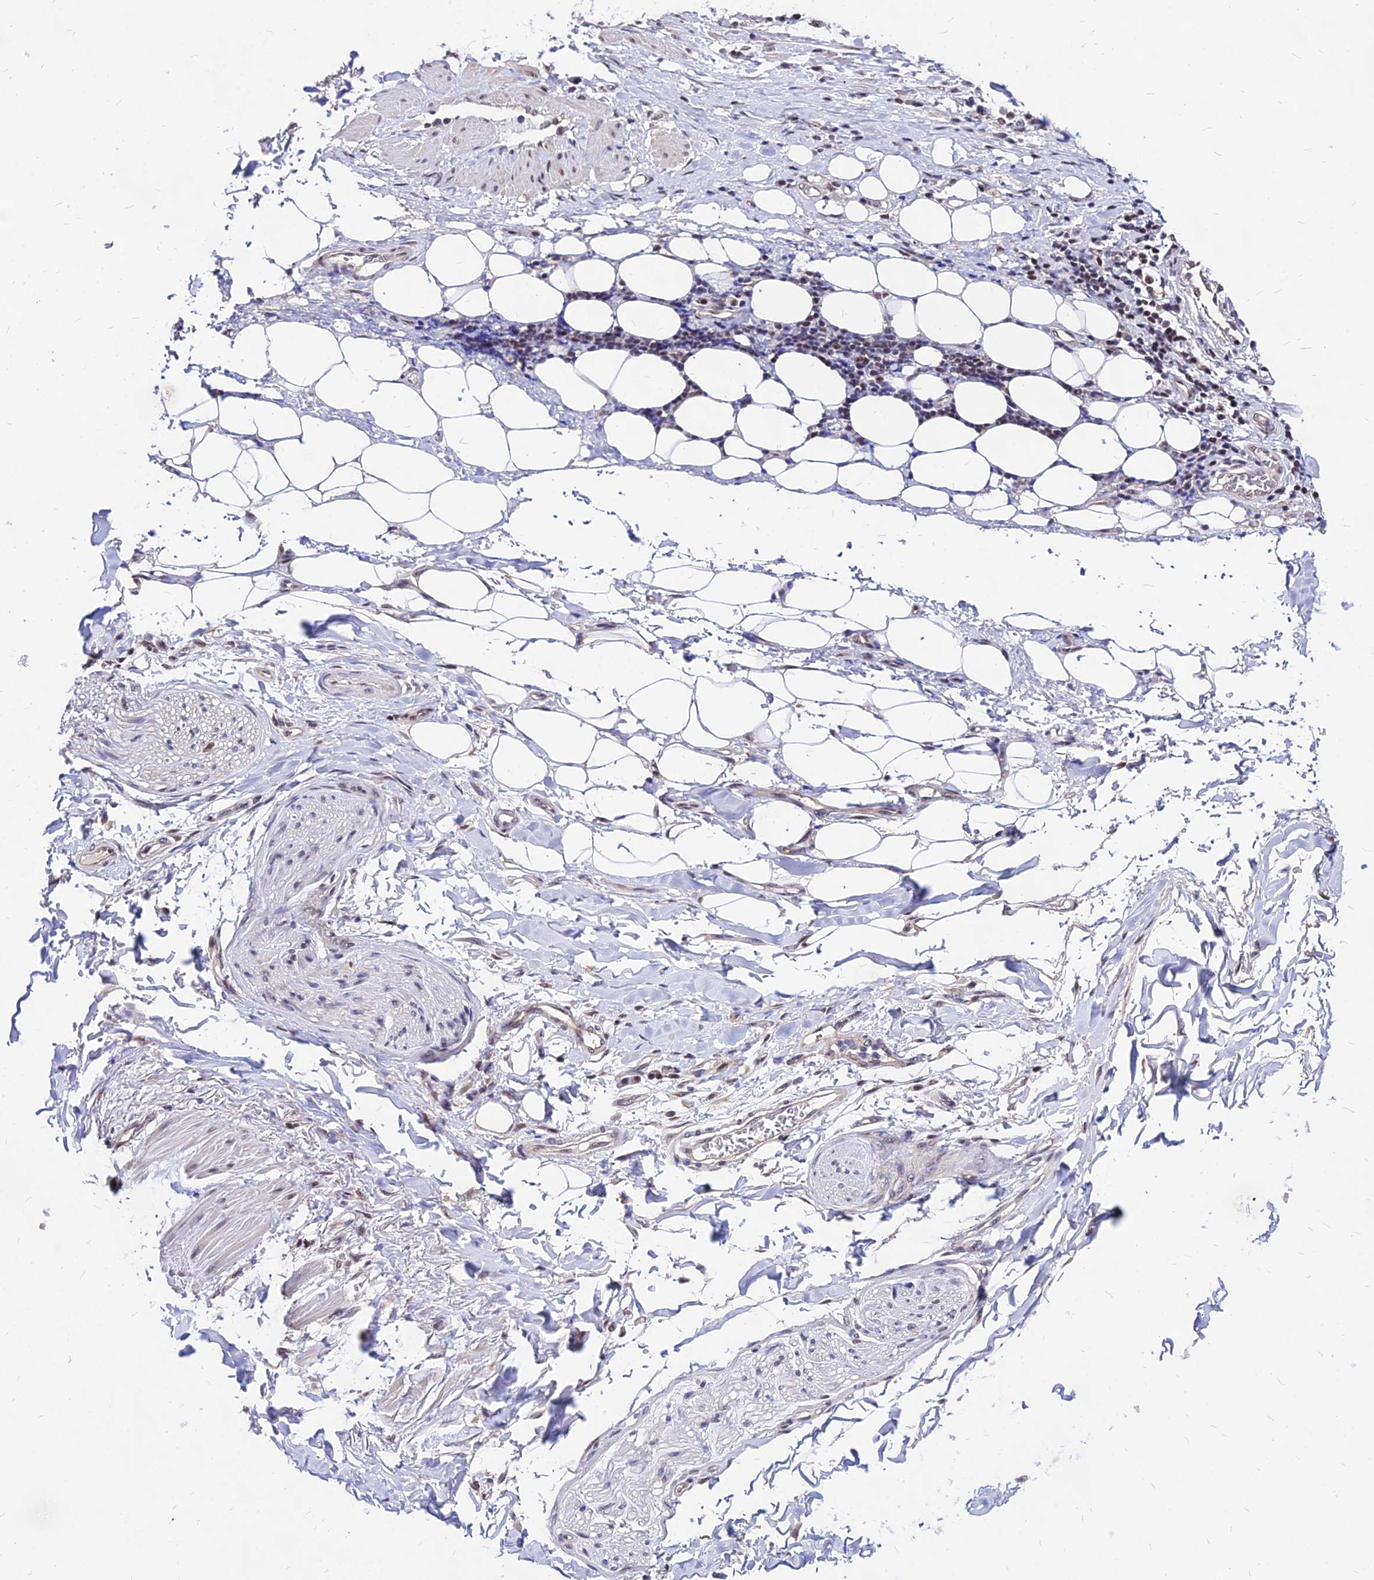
{"staining": {"intensity": "moderate", "quantity": ">75%", "location": "nuclear"}, "tissue": "adipose tissue", "cell_type": "Adipocytes", "image_type": "normal", "snomed": [{"axis": "morphology", "description": "Normal tissue, NOS"}, {"axis": "morphology", "description": "Adenocarcinoma, NOS"}, {"axis": "topography", "description": "Esophagus"}], "caption": "A medium amount of moderate nuclear positivity is appreciated in approximately >75% of adipocytes in unremarkable adipose tissue.", "gene": "DDX55", "patient": {"sex": "male", "age": 62}}